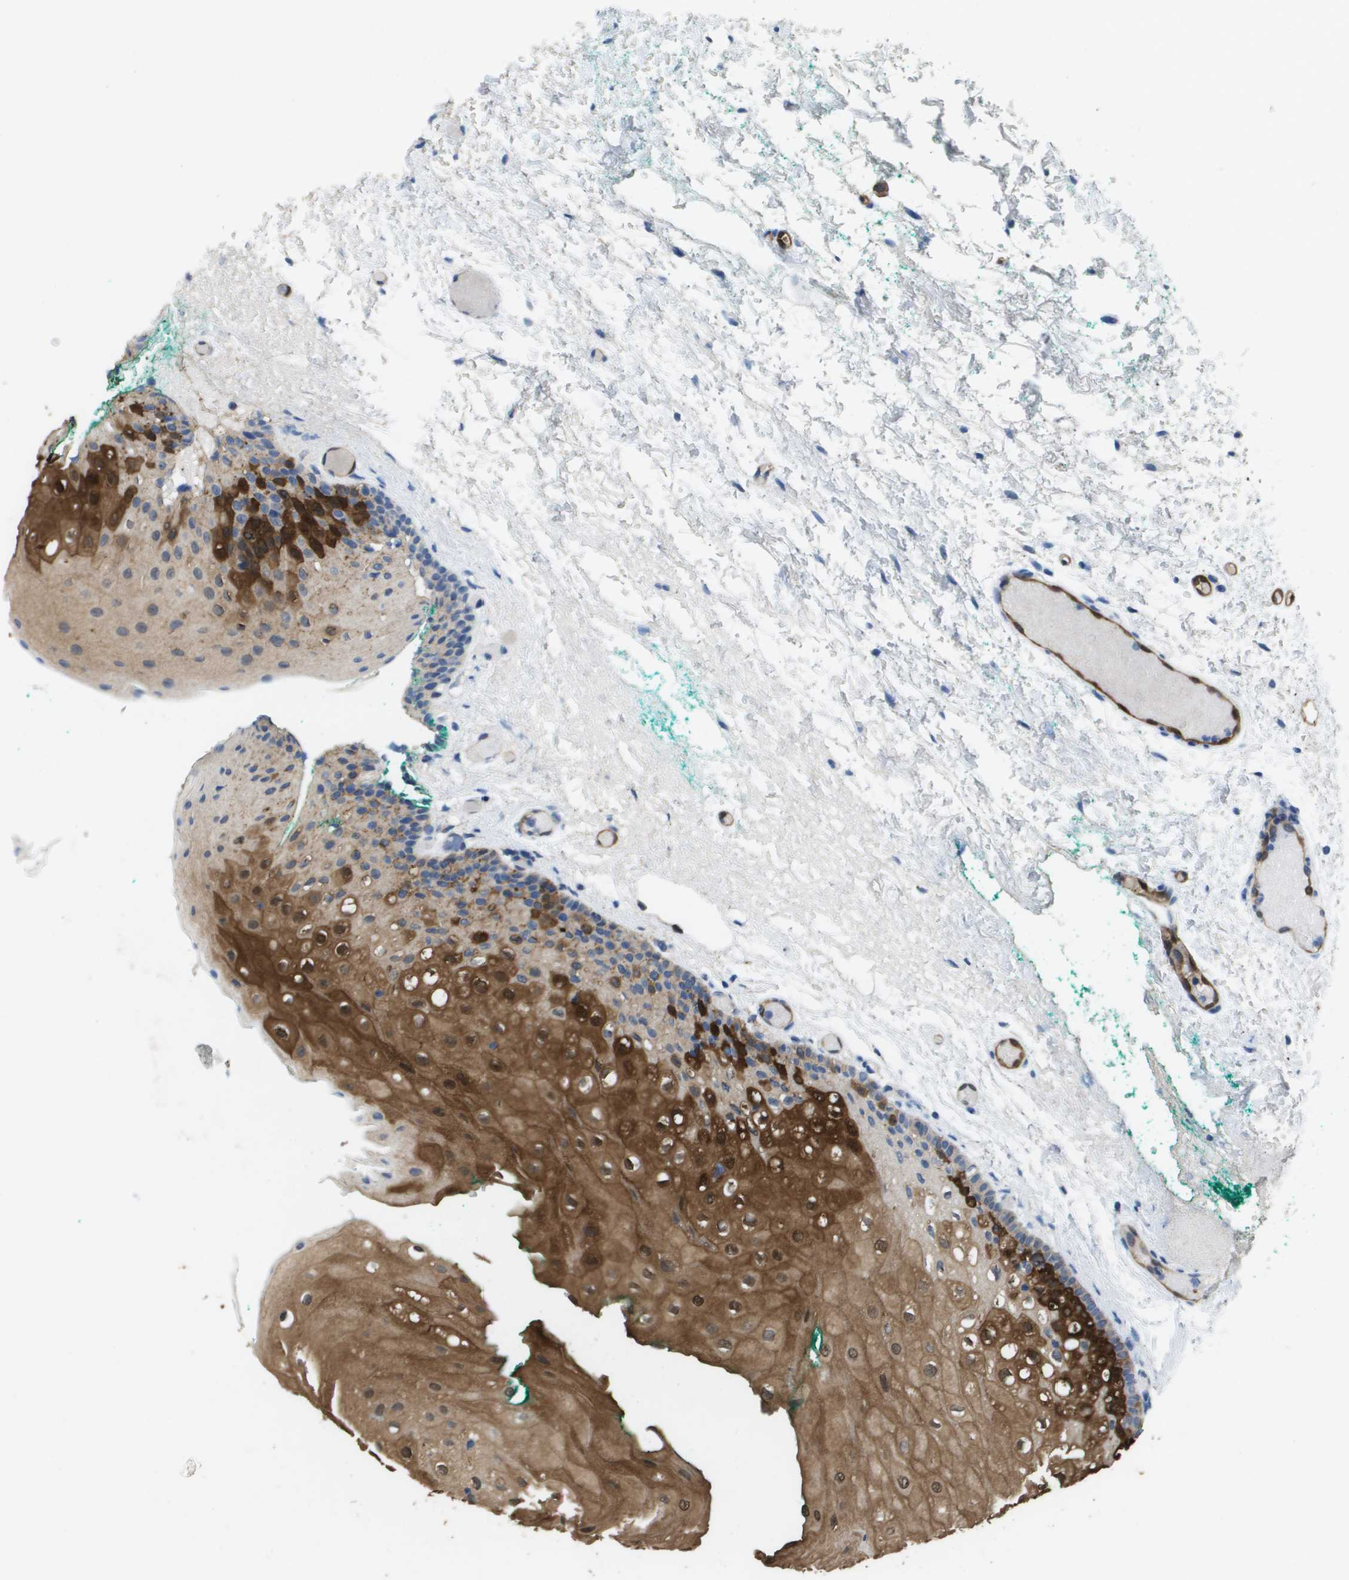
{"staining": {"intensity": "strong", "quantity": ">75%", "location": "cytoplasmic/membranous,nuclear"}, "tissue": "oral mucosa", "cell_type": "Squamous epithelial cells", "image_type": "normal", "snomed": [{"axis": "morphology", "description": "Normal tissue, NOS"}, {"axis": "morphology", "description": "Squamous cell carcinoma, NOS"}, {"axis": "topography", "description": "Oral tissue"}, {"axis": "topography", "description": "Salivary gland"}, {"axis": "topography", "description": "Head-Neck"}], "caption": "IHC photomicrograph of benign human oral mucosa stained for a protein (brown), which demonstrates high levels of strong cytoplasmic/membranous,nuclear staining in approximately >75% of squamous epithelial cells.", "gene": "FABP5", "patient": {"sex": "female", "age": 62}}